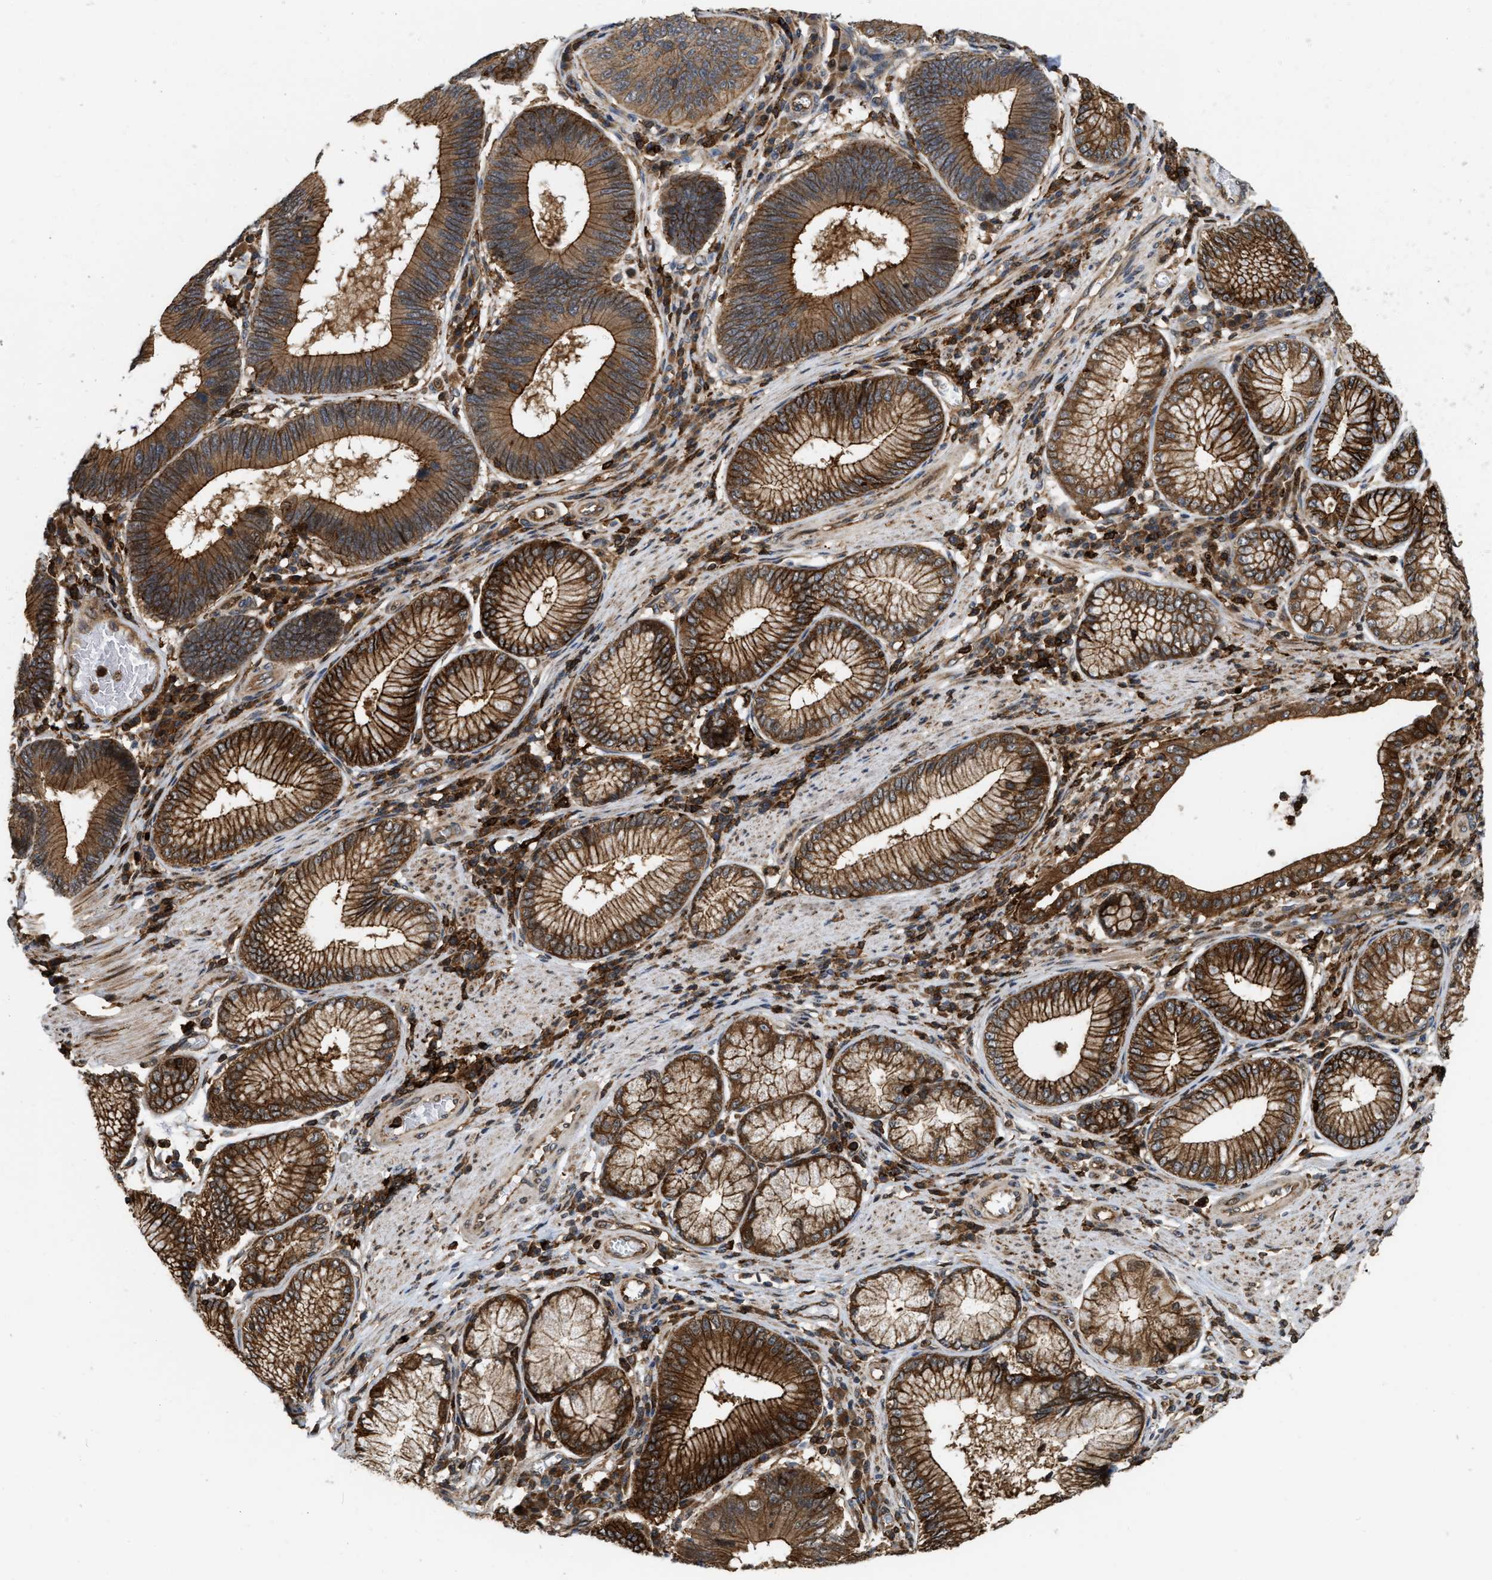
{"staining": {"intensity": "strong", "quantity": ">75%", "location": "cytoplasmic/membranous"}, "tissue": "stomach cancer", "cell_type": "Tumor cells", "image_type": "cancer", "snomed": [{"axis": "morphology", "description": "Adenocarcinoma, NOS"}, {"axis": "topography", "description": "Stomach"}], "caption": "Protein expression analysis of adenocarcinoma (stomach) displays strong cytoplasmic/membranous positivity in about >75% of tumor cells.", "gene": "IQCE", "patient": {"sex": "male", "age": 59}}